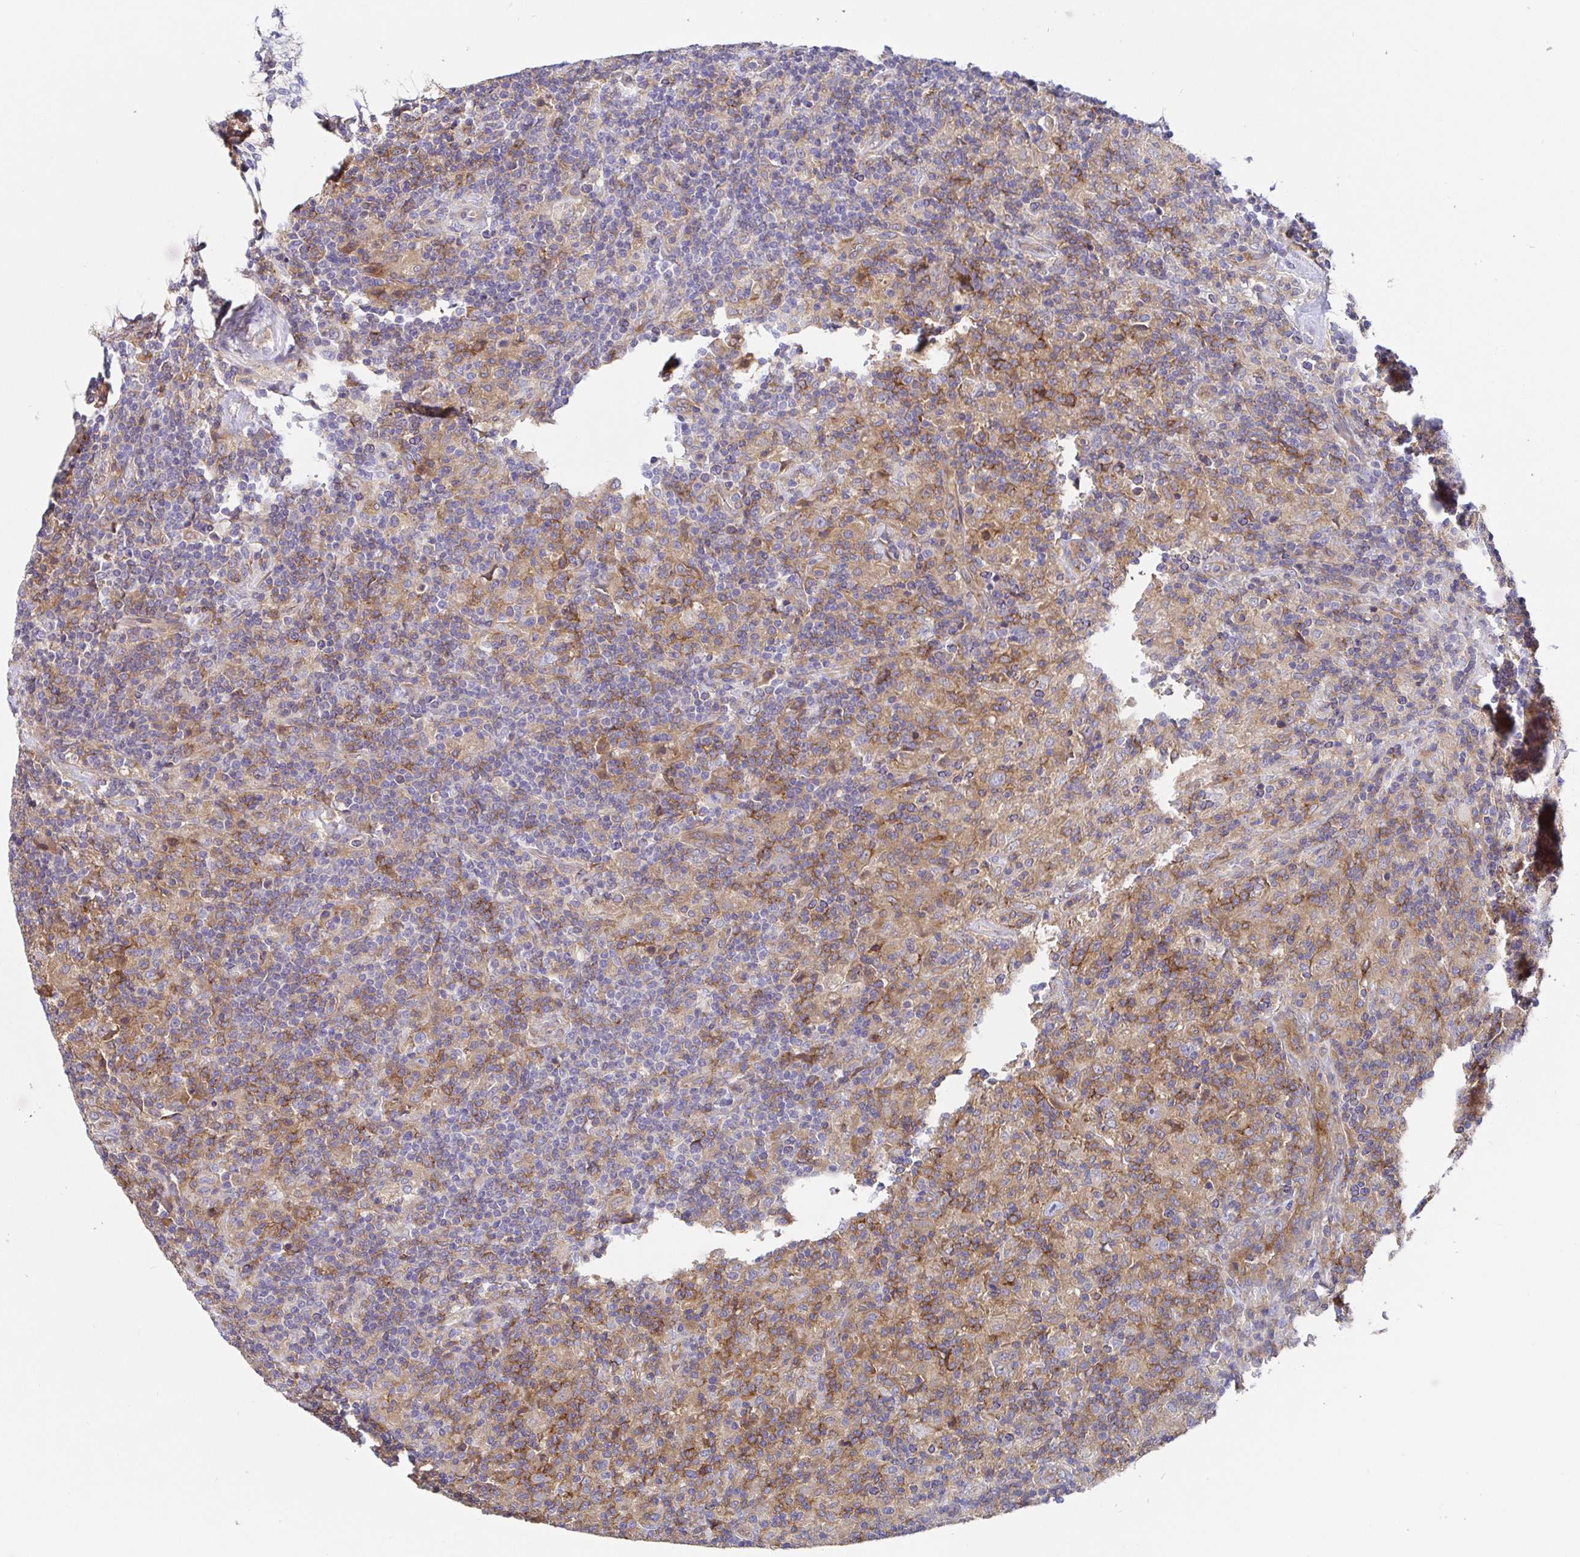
{"staining": {"intensity": "negative", "quantity": "none", "location": "none"}, "tissue": "lymphoma", "cell_type": "Tumor cells", "image_type": "cancer", "snomed": [{"axis": "morphology", "description": "Hodgkin's disease, NOS"}, {"axis": "topography", "description": "Lymph node"}], "caption": "IHC image of neoplastic tissue: human Hodgkin's disease stained with DAB shows no significant protein expression in tumor cells.", "gene": "GOLGA1", "patient": {"sex": "male", "age": 70}}